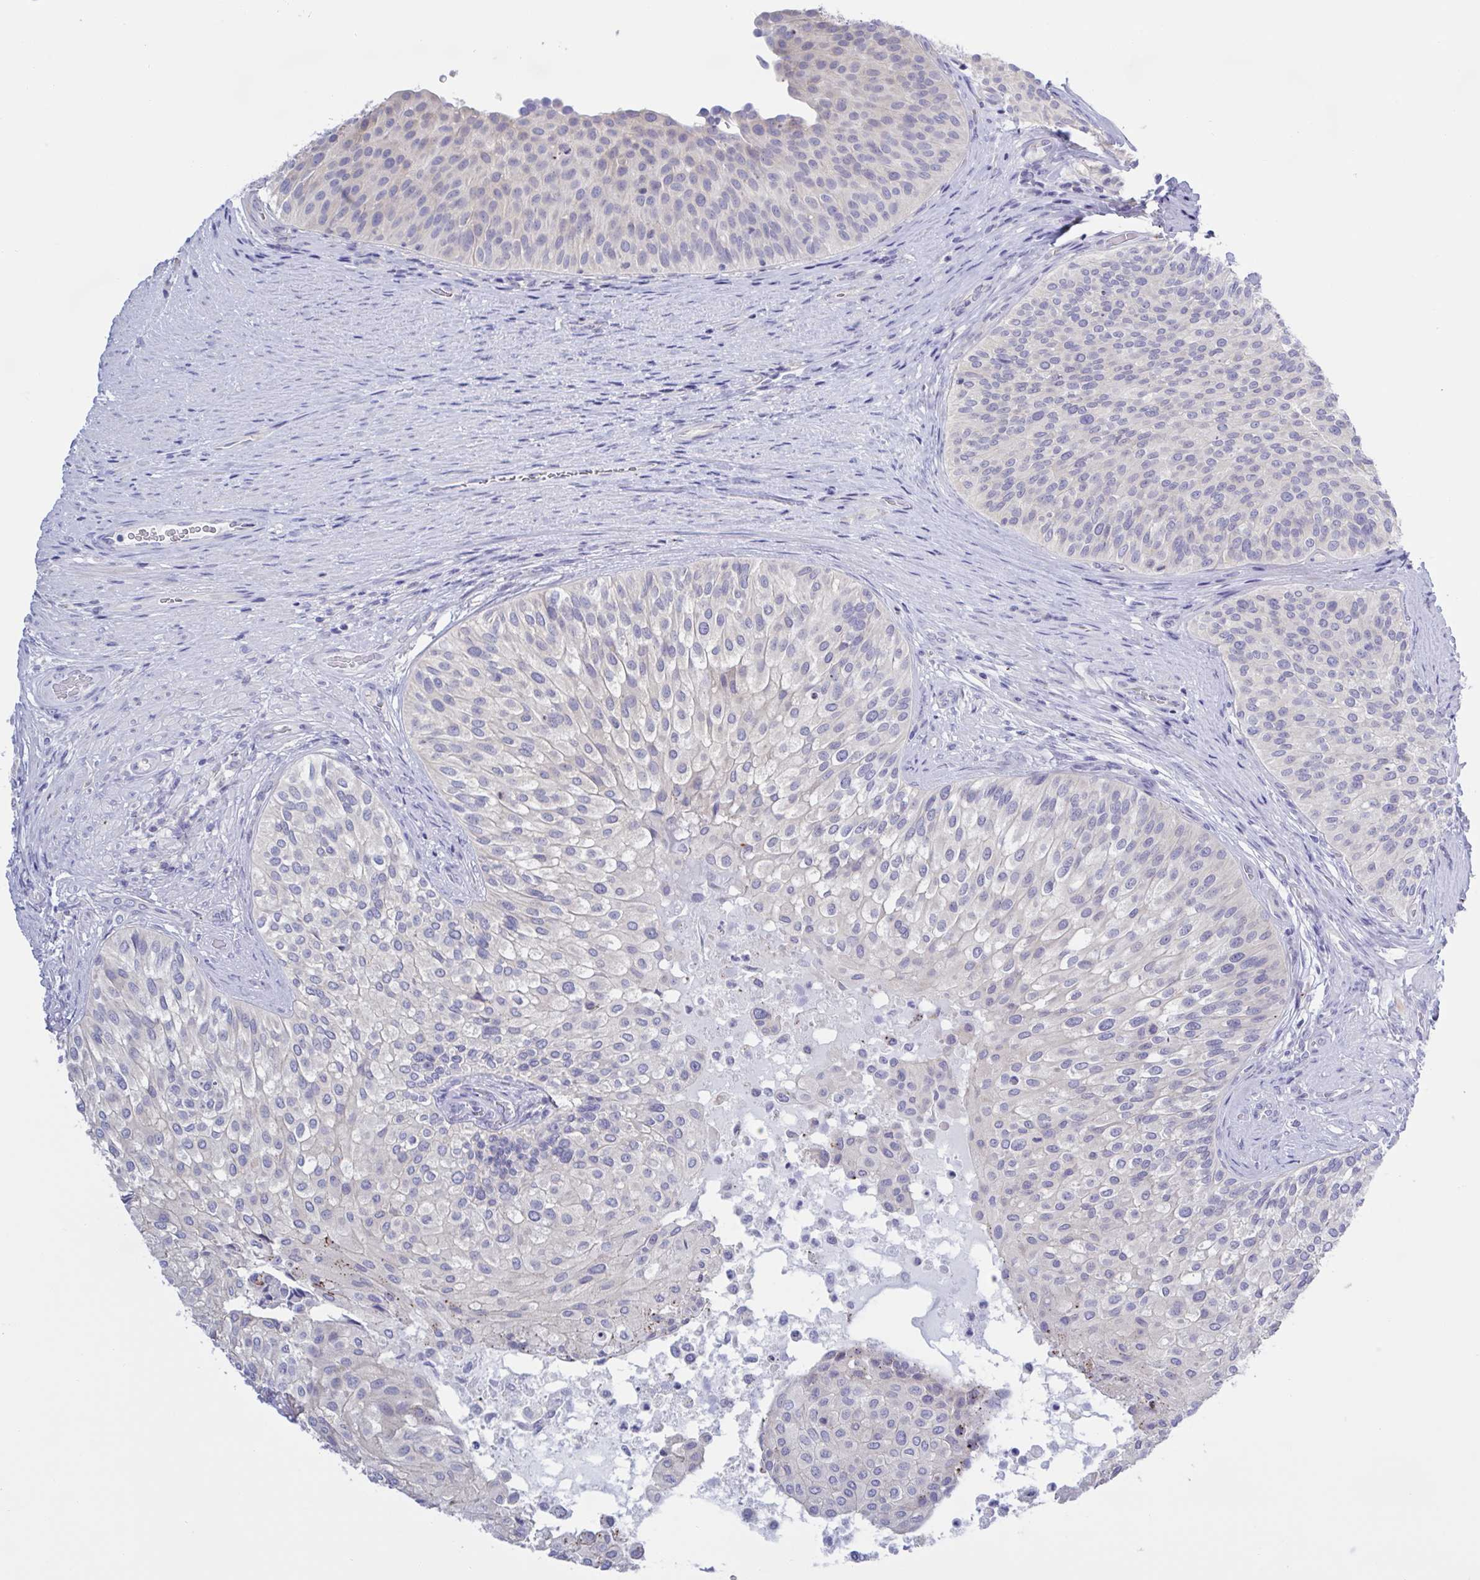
{"staining": {"intensity": "moderate", "quantity": "25%-75%", "location": "cytoplasmic/membranous"}, "tissue": "urinary bladder", "cell_type": "Urothelial cells", "image_type": "normal", "snomed": [{"axis": "morphology", "description": "Normal tissue, NOS"}, {"axis": "topography", "description": "Urinary bladder"}, {"axis": "topography", "description": "Prostate"}], "caption": "Normal urinary bladder was stained to show a protein in brown. There is medium levels of moderate cytoplasmic/membranous positivity in approximately 25%-75% of urothelial cells. (Brightfield microscopy of DAB IHC at high magnification).", "gene": "CHMP5", "patient": {"sex": "male", "age": 77}}